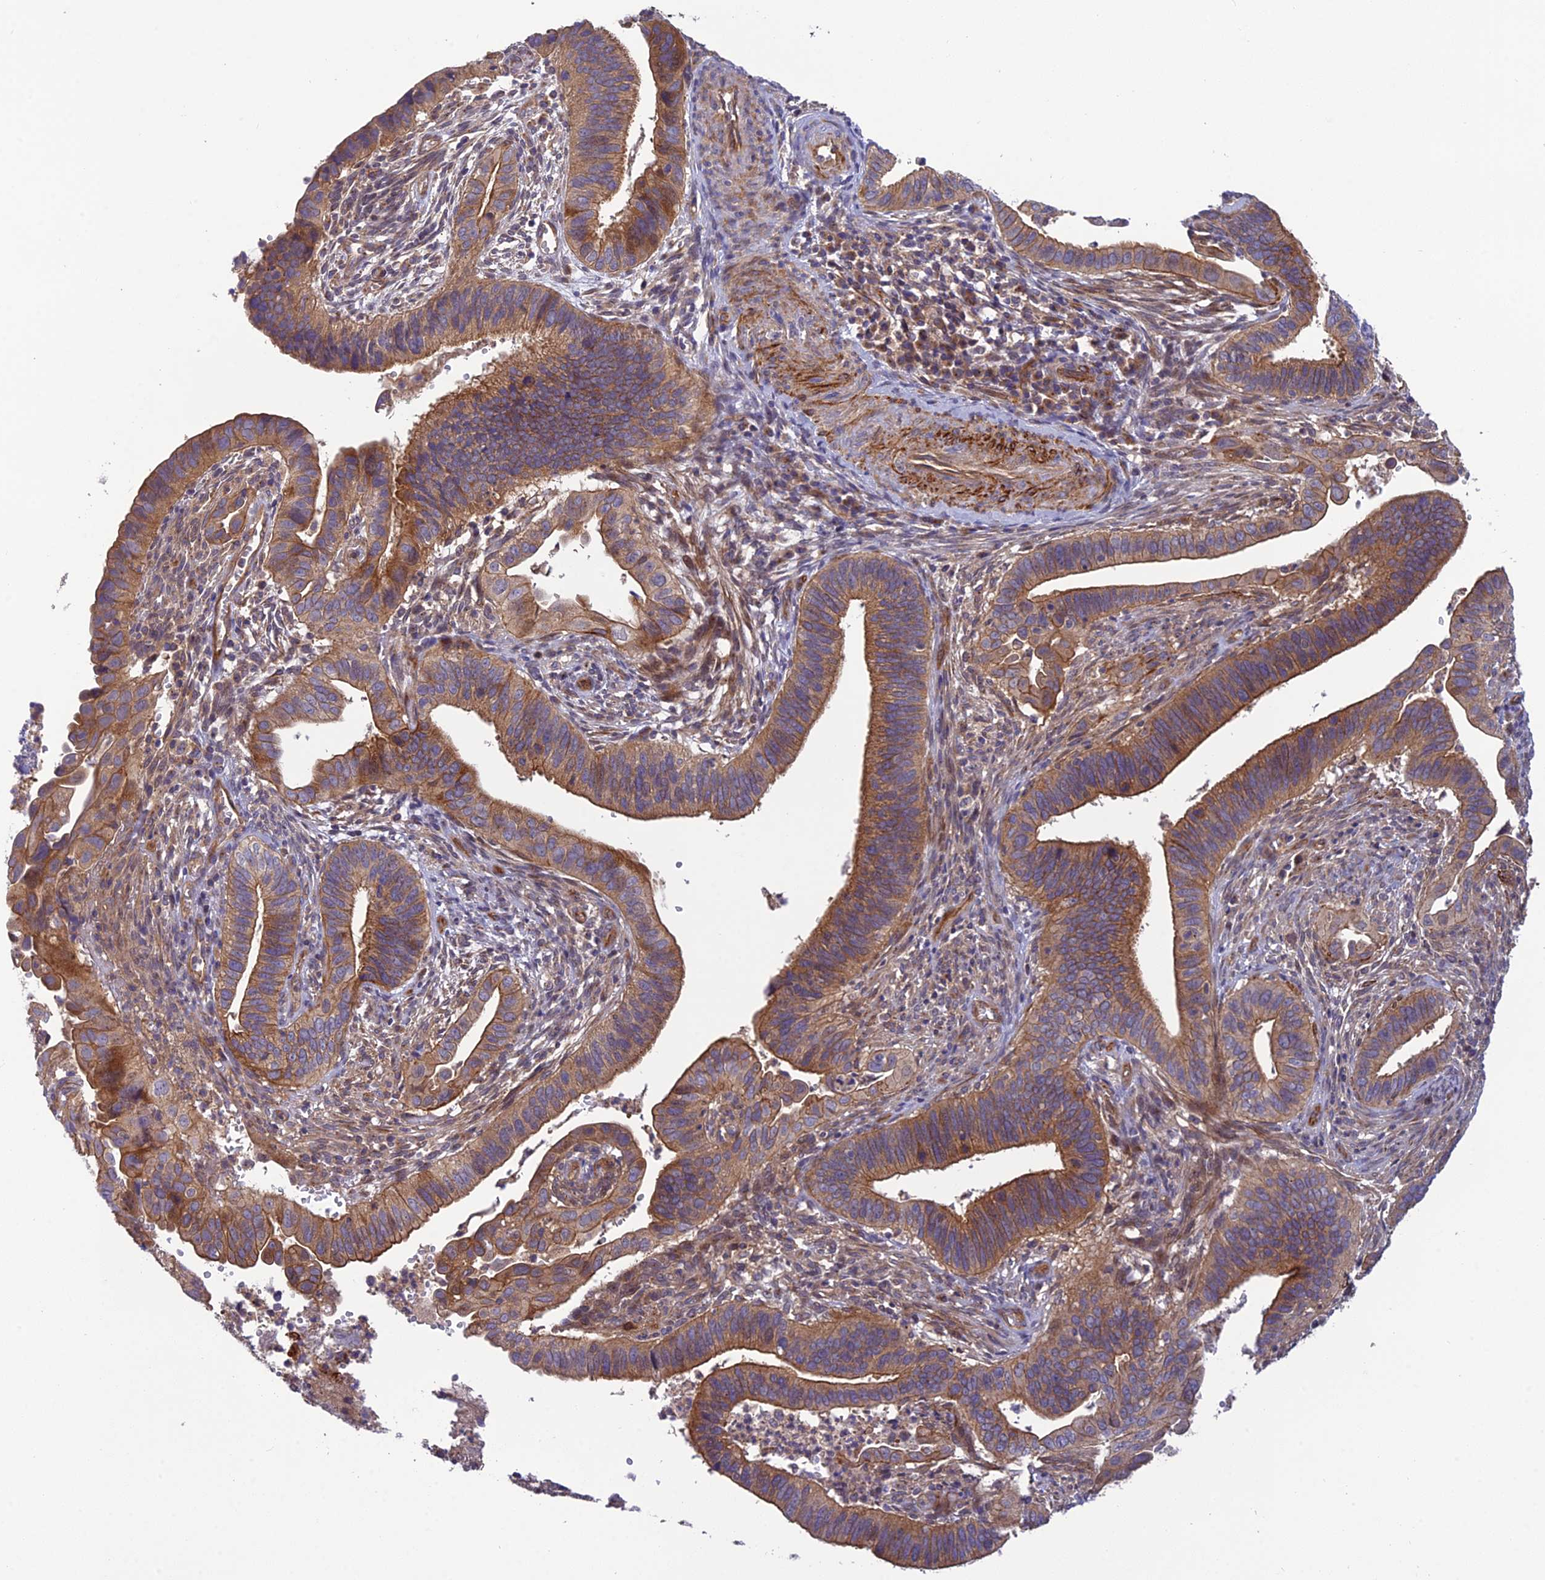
{"staining": {"intensity": "moderate", "quantity": ">75%", "location": "cytoplasmic/membranous"}, "tissue": "cervical cancer", "cell_type": "Tumor cells", "image_type": "cancer", "snomed": [{"axis": "morphology", "description": "Adenocarcinoma, NOS"}, {"axis": "topography", "description": "Cervix"}], "caption": "Immunohistochemical staining of cervical cancer exhibits medium levels of moderate cytoplasmic/membranous positivity in approximately >75% of tumor cells.", "gene": "ADAMTS15", "patient": {"sex": "female", "age": 42}}